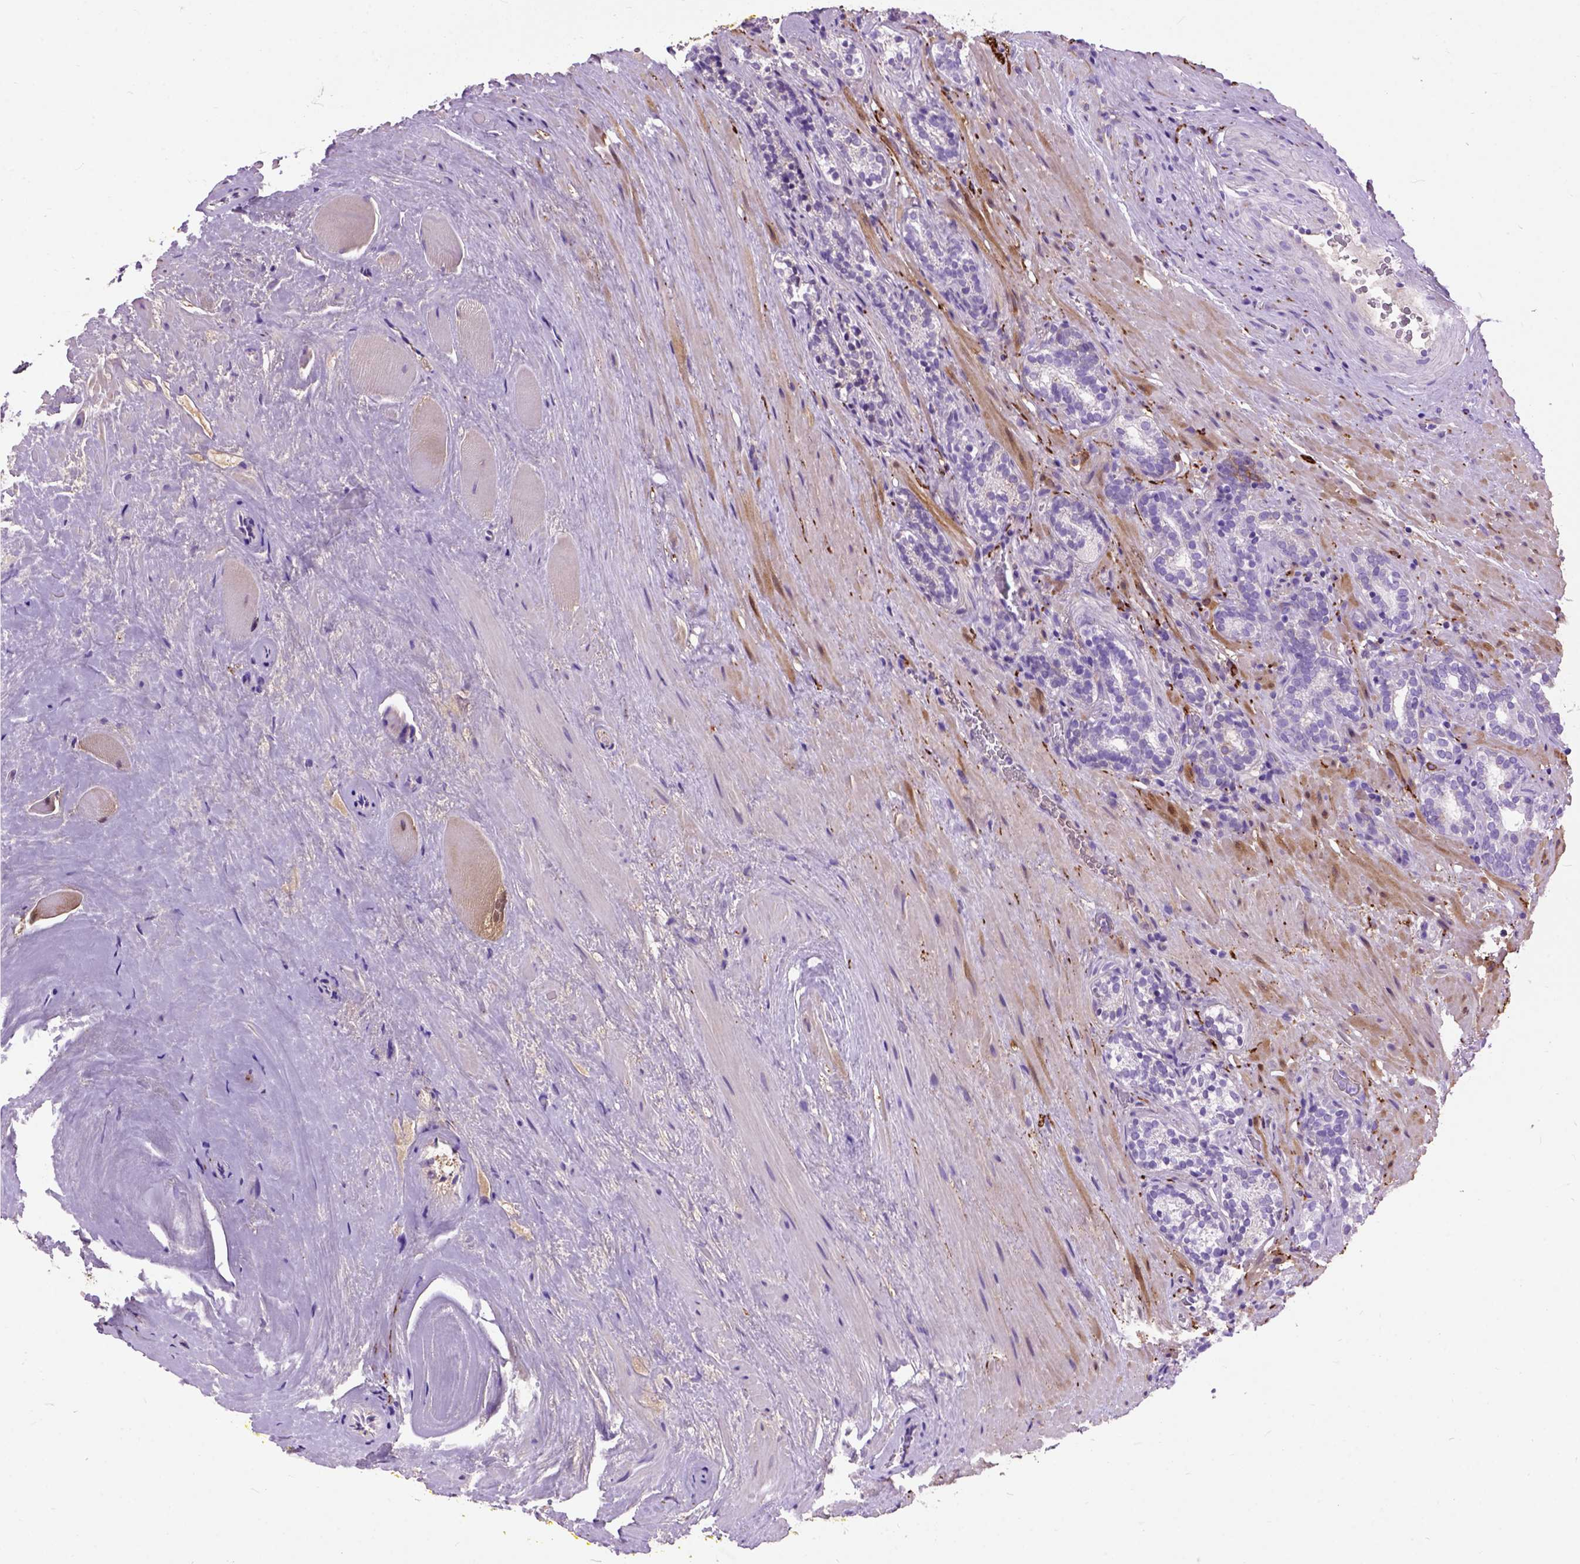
{"staining": {"intensity": "negative", "quantity": "none", "location": "none"}, "tissue": "prostate cancer", "cell_type": "Tumor cells", "image_type": "cancer", "snomed": [{"axis": "morphology", "description": "Adenocarcinoma, NOS"}, {"axis": "topography", "description": "Prostate"}], "caption": "Photomicrograph shows no protein staining in tumor cells of prostate adenocarcinoma tissue.", "gene": "MAPT", "patient": {"sex": "male", "age": 66}}